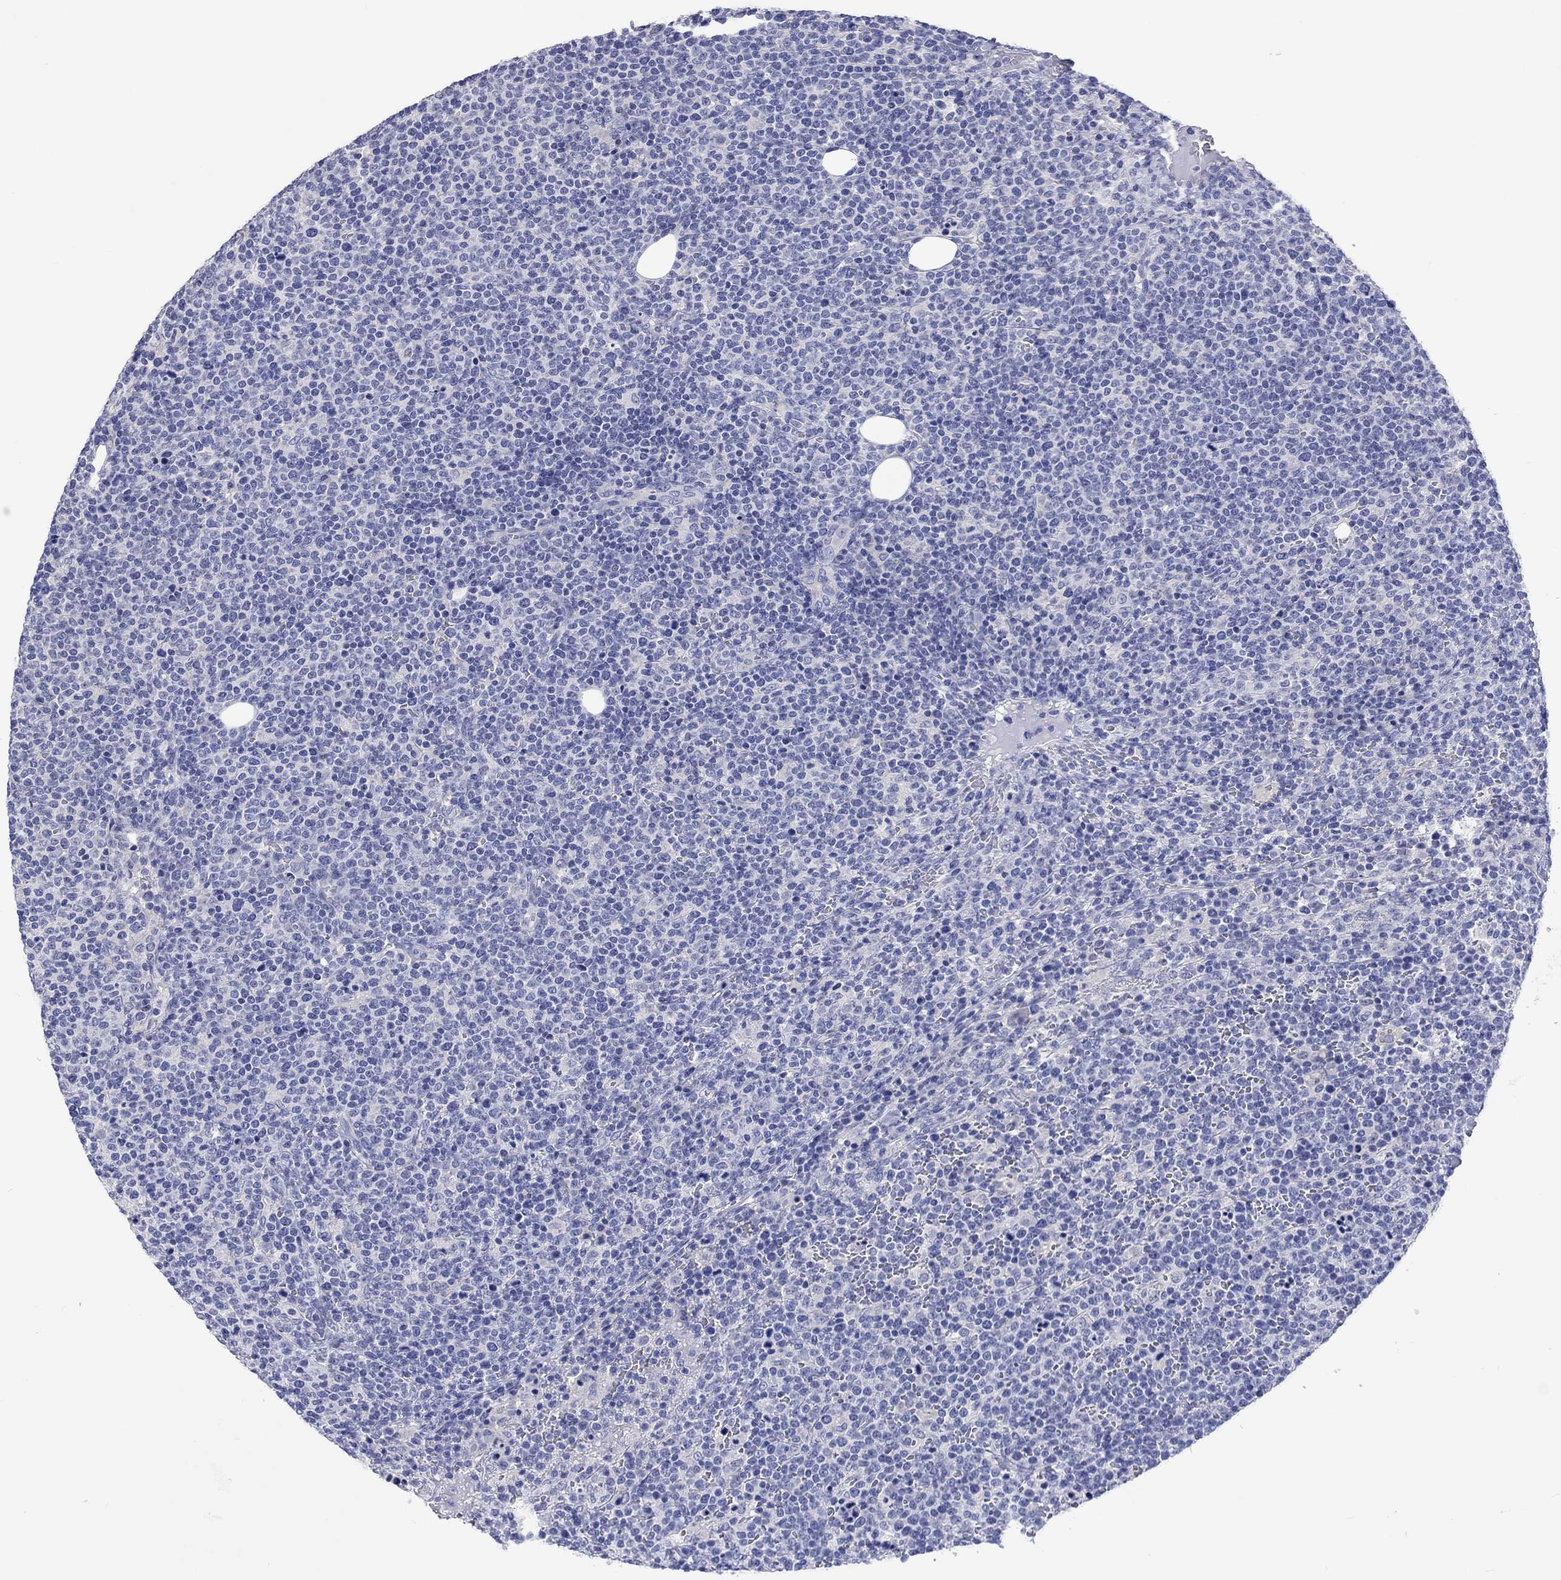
{"staining": {"intensity": "negative", "quantity": "none", "location": "none"}, "tissue": "lymphoma", "cell_type": "Tumor cells", "image_type": "cancer", "snomed": [{"axis": "morphology", "description": "Malignant lymphoma, non-Hodgkin's type, High grade"}, {"axis": "topography", "description": "Lymph node"}], "caption": "This is an IHC image of lymphoma. There is no staining in tumor cells.", "gene": "TOMM20L", "patient": {"sex": "male", "age": 61}}